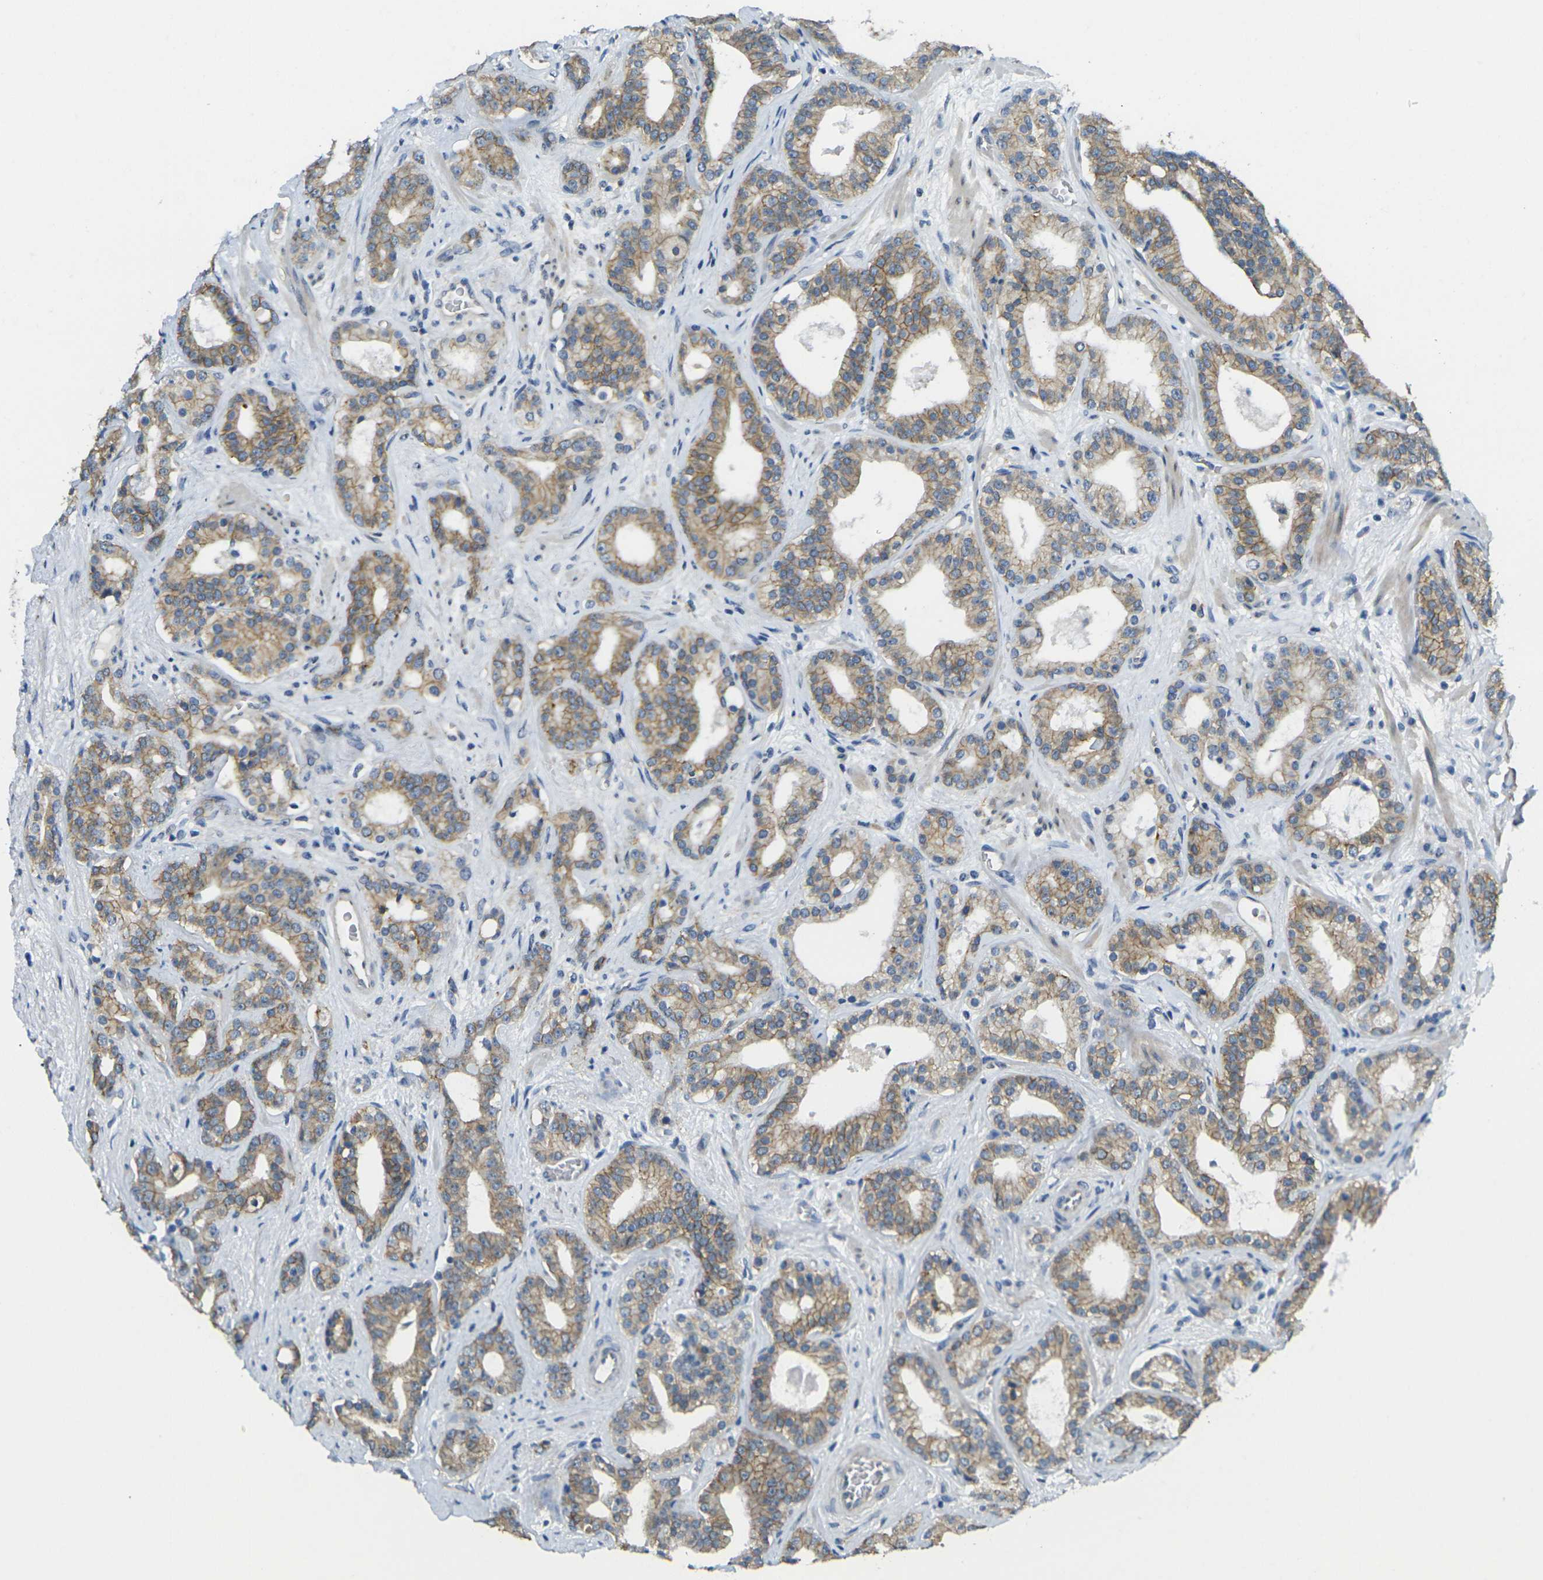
{"staining": {"intensity": "weak", "quantity": ">75%", "location": "cytoplasmic/membranous"}, "tissue": "prostate cancer", "cell_type": "Tumor cells", "image_type": "cancer", "snomed": [{"axis": "morphology", "description": "Adenocarcinoma, Low grade"}, {"axis": "topography", "description": "Prostate"}], "caption": "Prostate cancer stained with a protein marker shows weak staining in tumor cells.", "gene": "RHBDD1", "patient": {"sex": "male", "age": 63}}